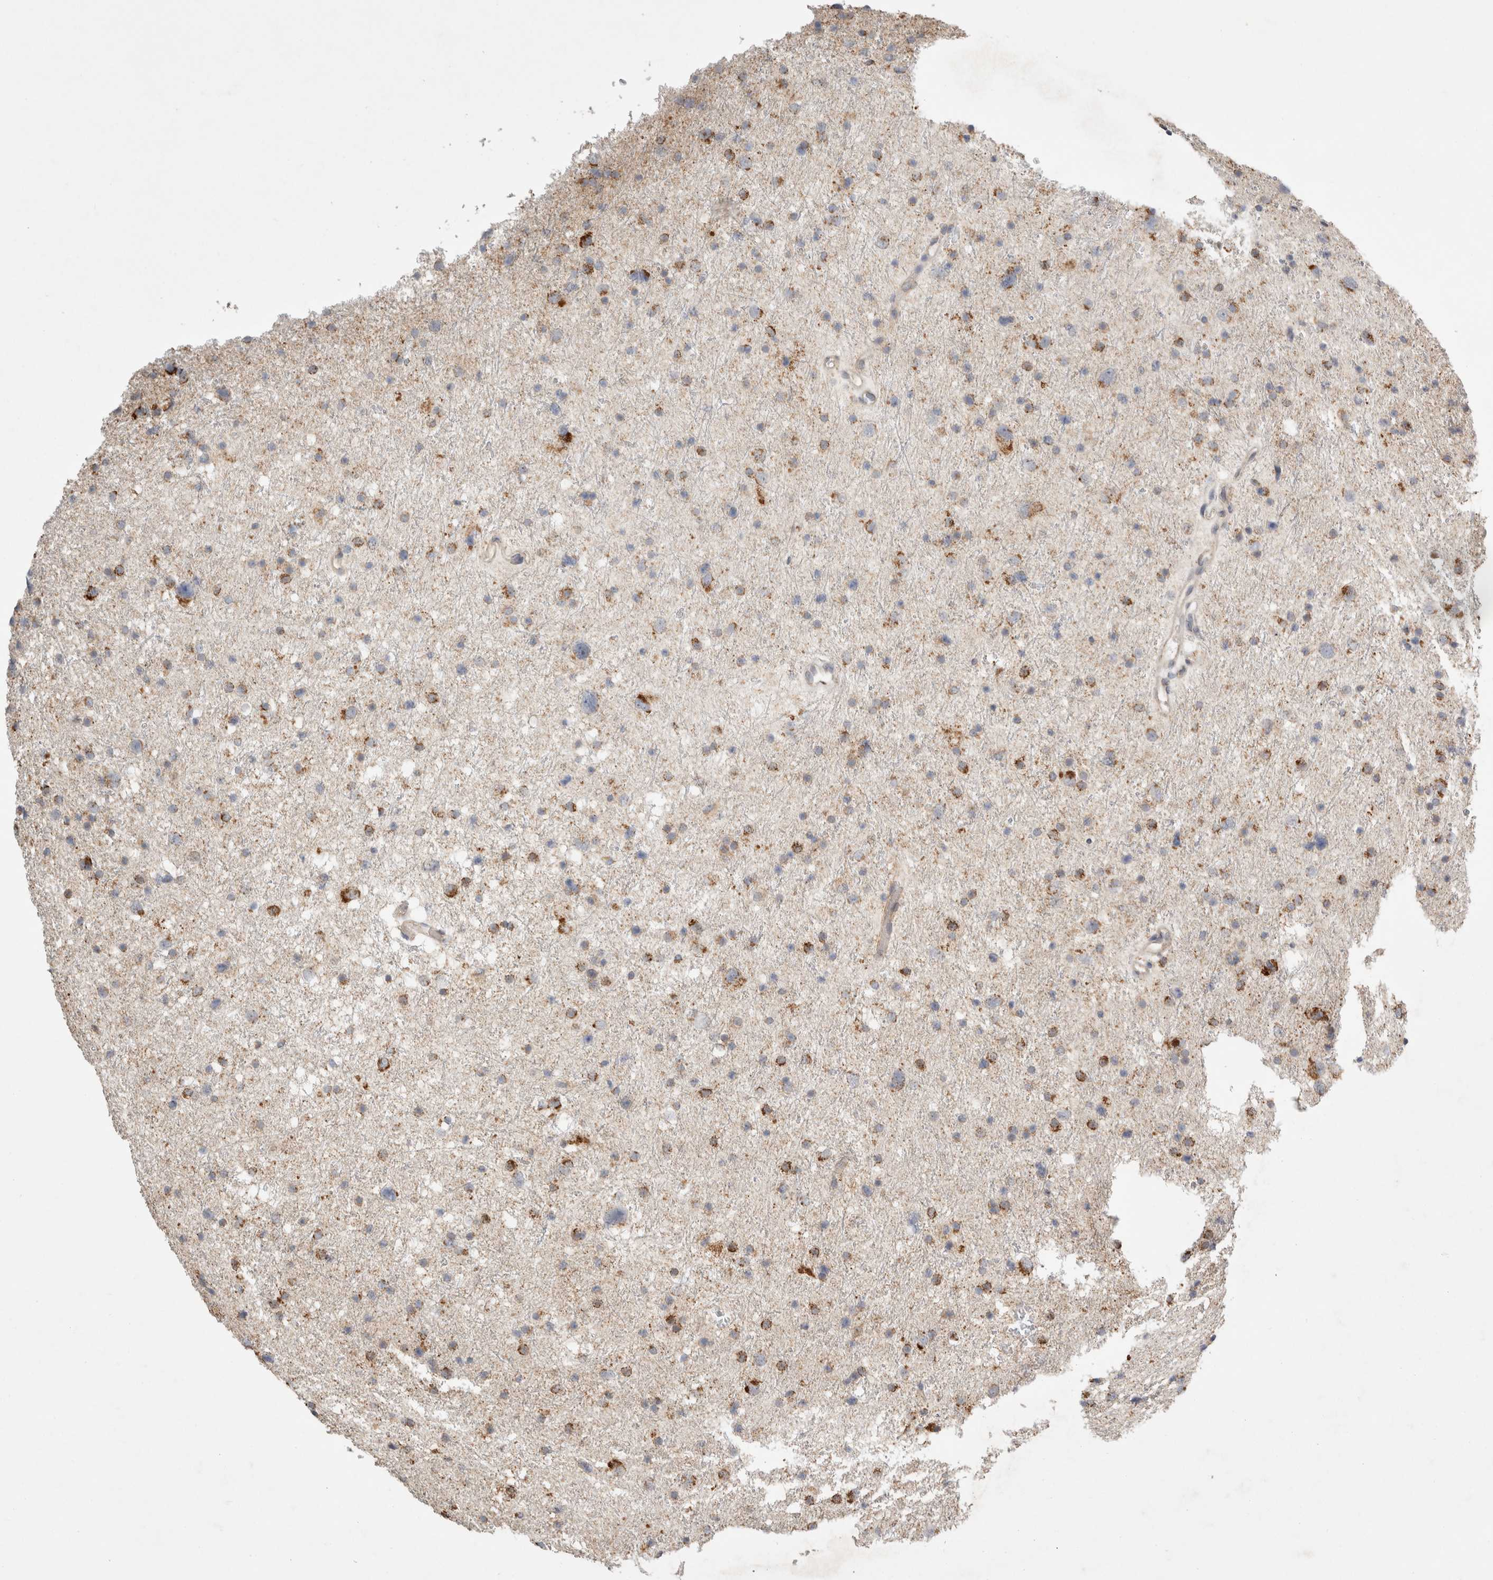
{"staining": {"intensity": "moderate", "quantity": ">75%", "location": "cytoplasmic/membranous"}, "tissue": "glioma", "cell_type": "Tumor cells", "image_type": "cancer", "snomed": [{"axis": "morphology", "description": "Glioma, malignant, Low grade"}, {"axis": "topography", "description": "Brain"}], "caption": "Immunohistochemistry (DAB (3,3'-diaminobenzidine)) staining of human malignant glioma (low-grade) shows moderate cytoplasmic/membranous protein expression in approximately >75% of tumor cells.", "gene": "HROB", "patient": {"sex": "female", "age": 37}}